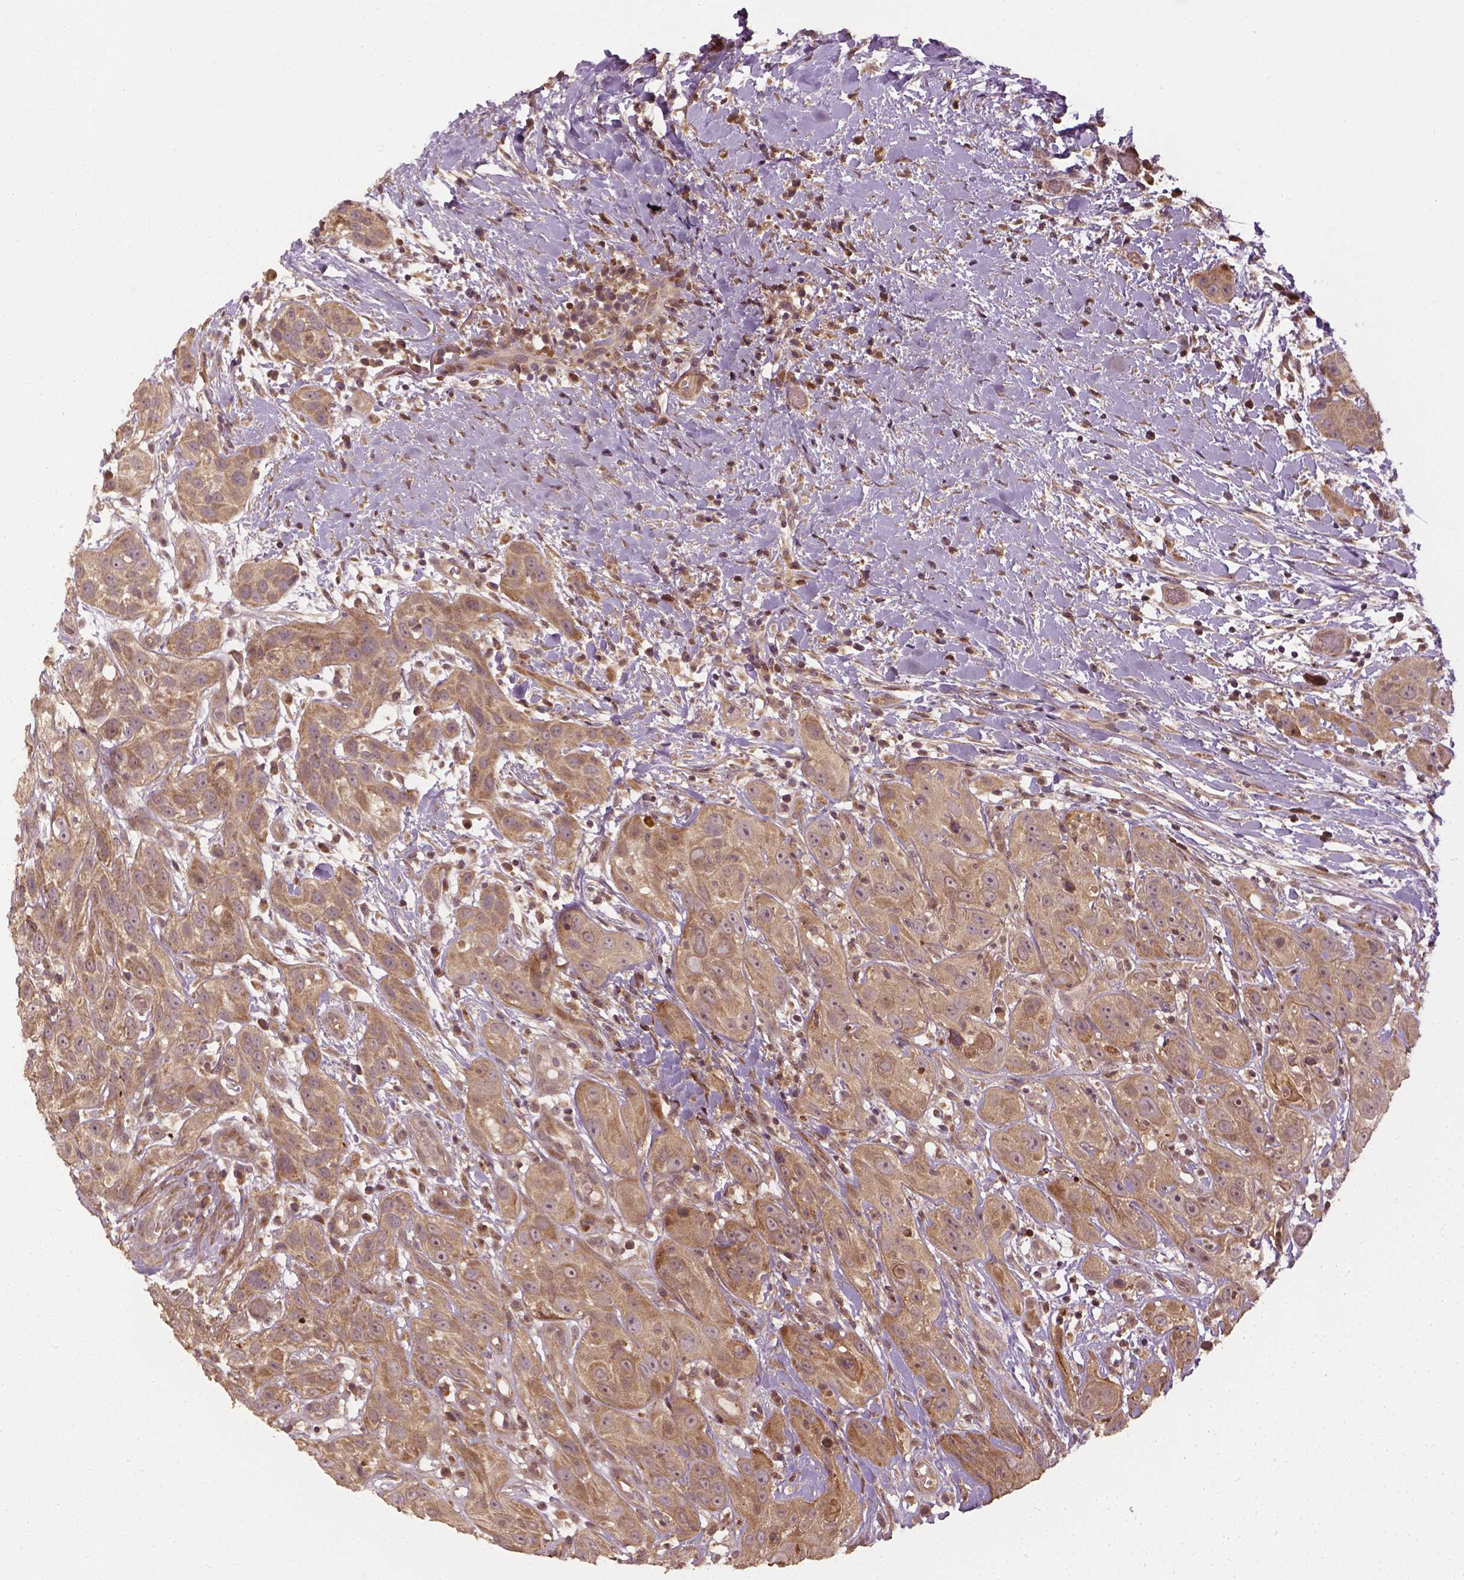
{"staining": {"intensity": "moderate", "quantity": ">75%", "location": "cytoplasmic/membranous"}, "tissue": "head and neck cancer", "cell_type": "Tumor cells", "image_type": "cancer", "snomed": [{"axis": "morphology", "description": "Normal tissue, NOS"}, {"axis": "morphology", "description": "Squamous cell carcinoma, NOS"}, {"axis": "topography", "description": "Oral tissue"}, {"axis": "topography", "description": "Salivary gland"}, {"axis": "topography", "description": "Head-Neck"}], "caption": "Protein expression analysis of human head and neck squamous cell carcinoma reveals moderate cytoplasmic/membranous expression in approximately >75% of tumor cells.", "gene": "VEGFA", "patient": {"sex": "female", "age": 62}}